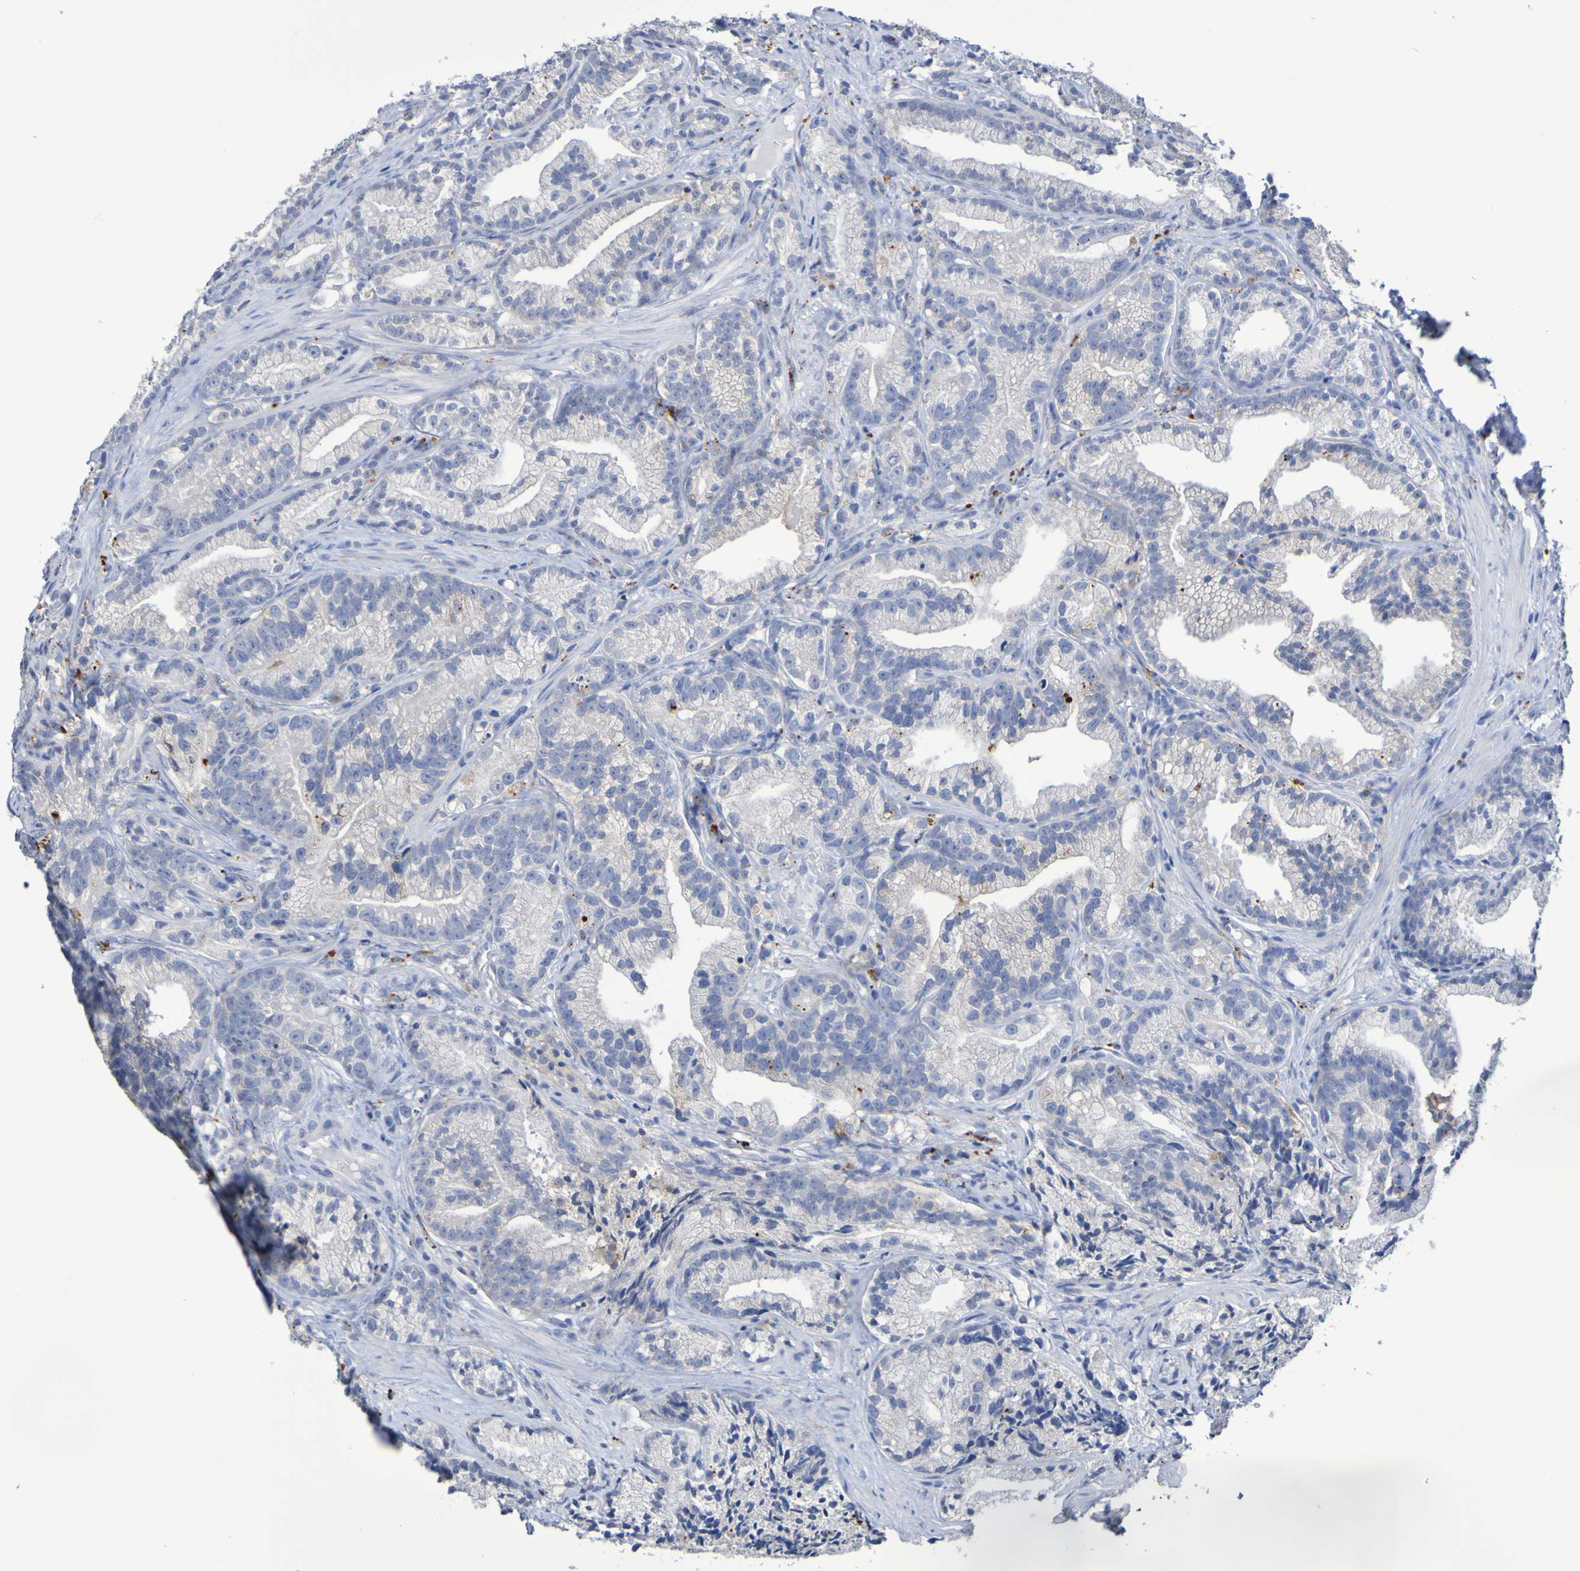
{"staining": {"intensity": "negative", "quantity": "none", "location": "none"}, "tissue": "prostate cancer", "cell_type": "Tumor cells", "image_type": "cancer", "snomed": [{"axis": "morphology", "description": "Adenocarcinoma, Low grade"}, {"axis": "topography", "description": "Prostate"}], "caption": "DAB immunohistochemical staining of prostate cancer (low-grade adenocarcinoma) demonstrates no significant expression in tumor cells.", "gene": "SLC3A2", "patient": {"sex": "male", "age": 89}}